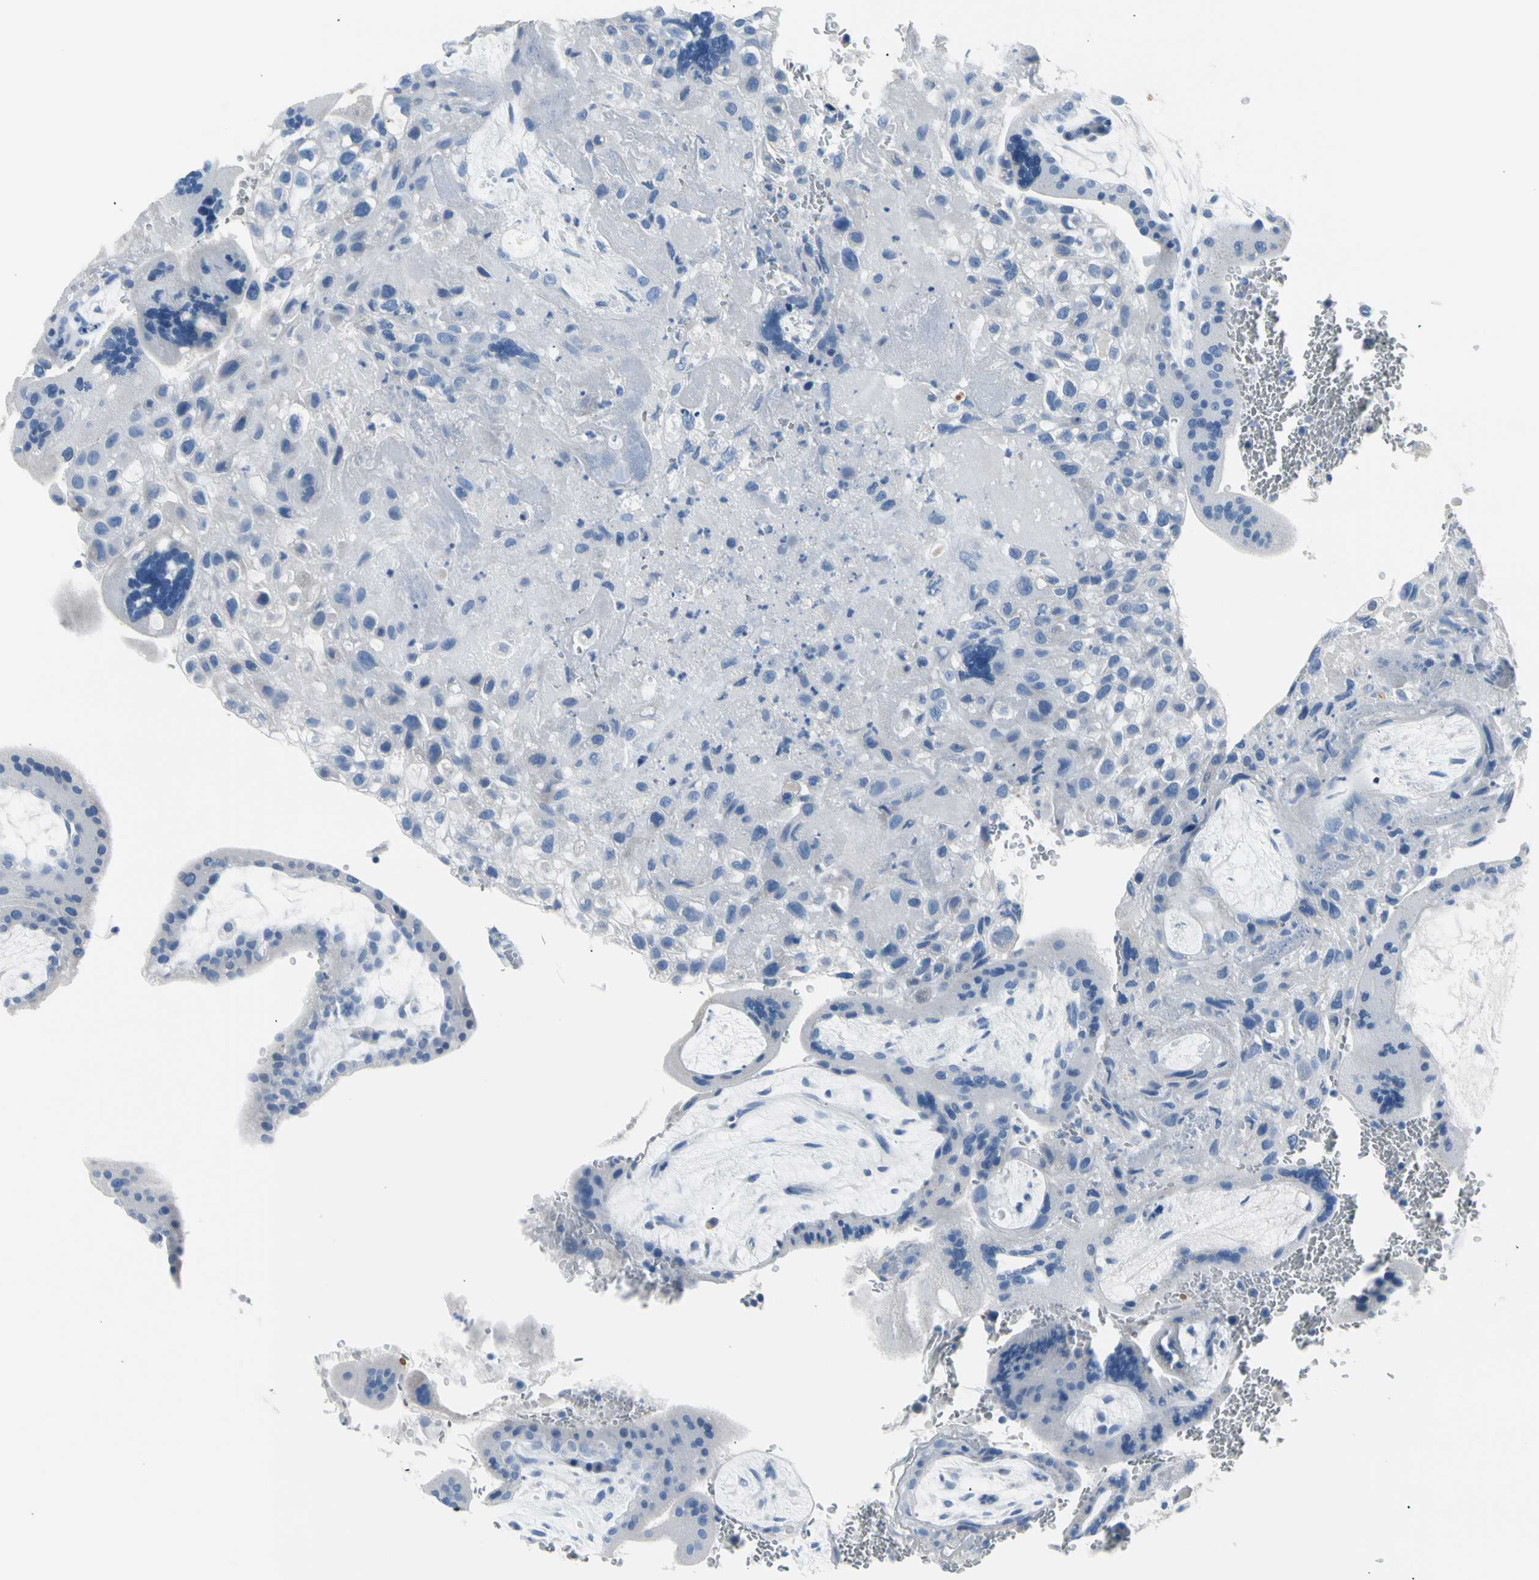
{"staining": {"intensity": "negative", "quantity": "none", "location": "none"}, "tissue": "placenta", "cell_type": "Decidual cells", "image_type": "normal", "snomed": [{"axis": "morphology", "description": "Normal tissue, NOS"}, {"axis": "topography", "description": "Placenta"}], "caption": "Protein analysis of normal placenta shows no significant expression in decidual cells. Nuclei are stained in blue.", "gene": "TPO", "patient": {"sex": "female", "age": 35}}